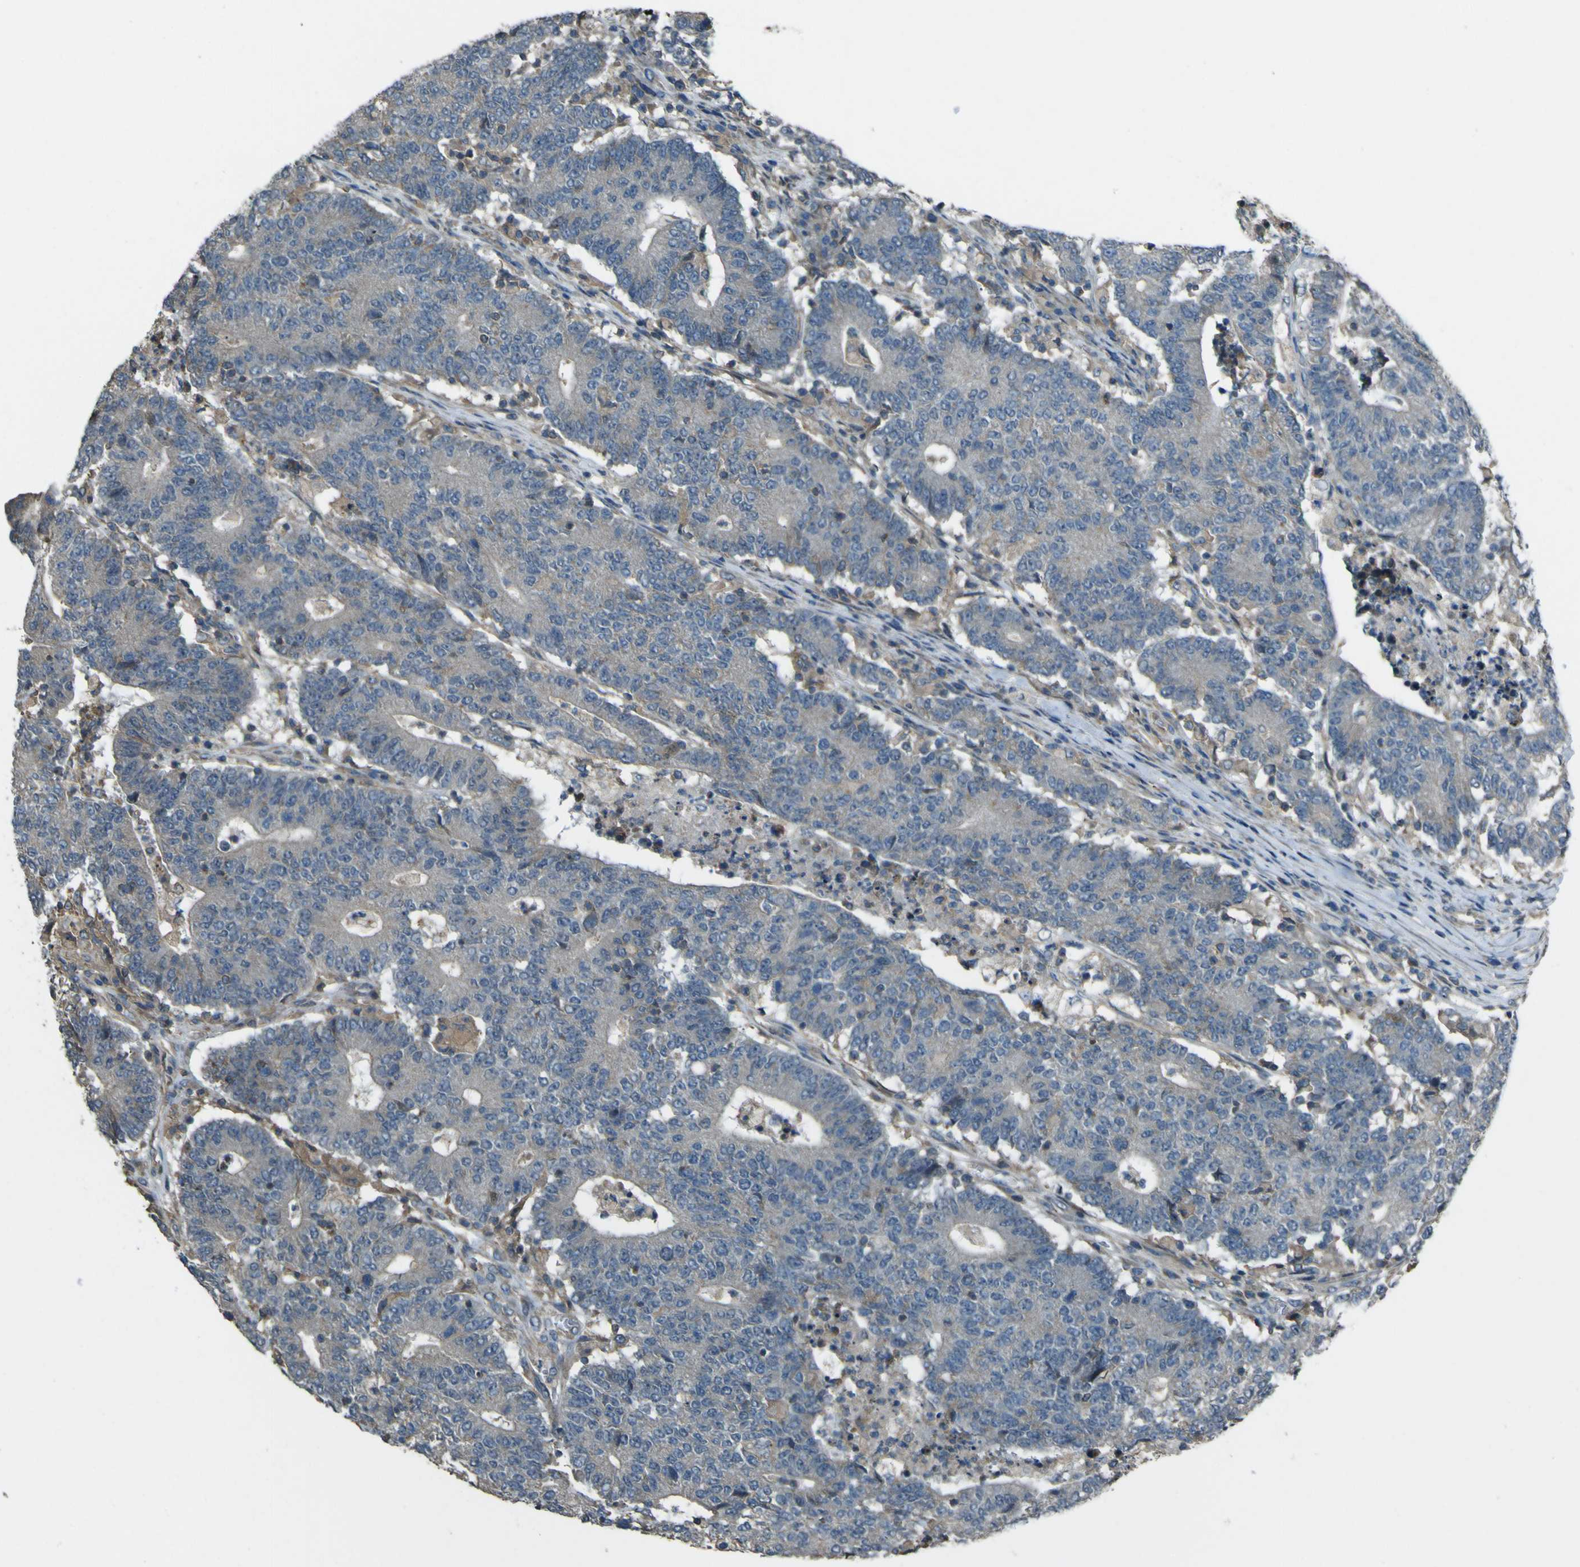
{"staining": {"intensity": "weak", "quantity": "<25%", "location": "cytoplasmic/membranous"}, "tissue": "colorectal cancer", "cell_type": "Tumor cells", "image_type": "cancer", "snomed": [{"axis": "morphology", "description": "Normal tissue, NOS"}, {"axis": "morphology", "description": "Adenocarcinoma, NOS"}, {"axis": "topography", "description": "Colon"}], "caption": "An immunohistochemistry image of colorectal cancer is shown. There is no staining in tumor cells of colorectal cancer.", "gene": "NAALADL2", "patient": {"sex": "female", "age": 75}}